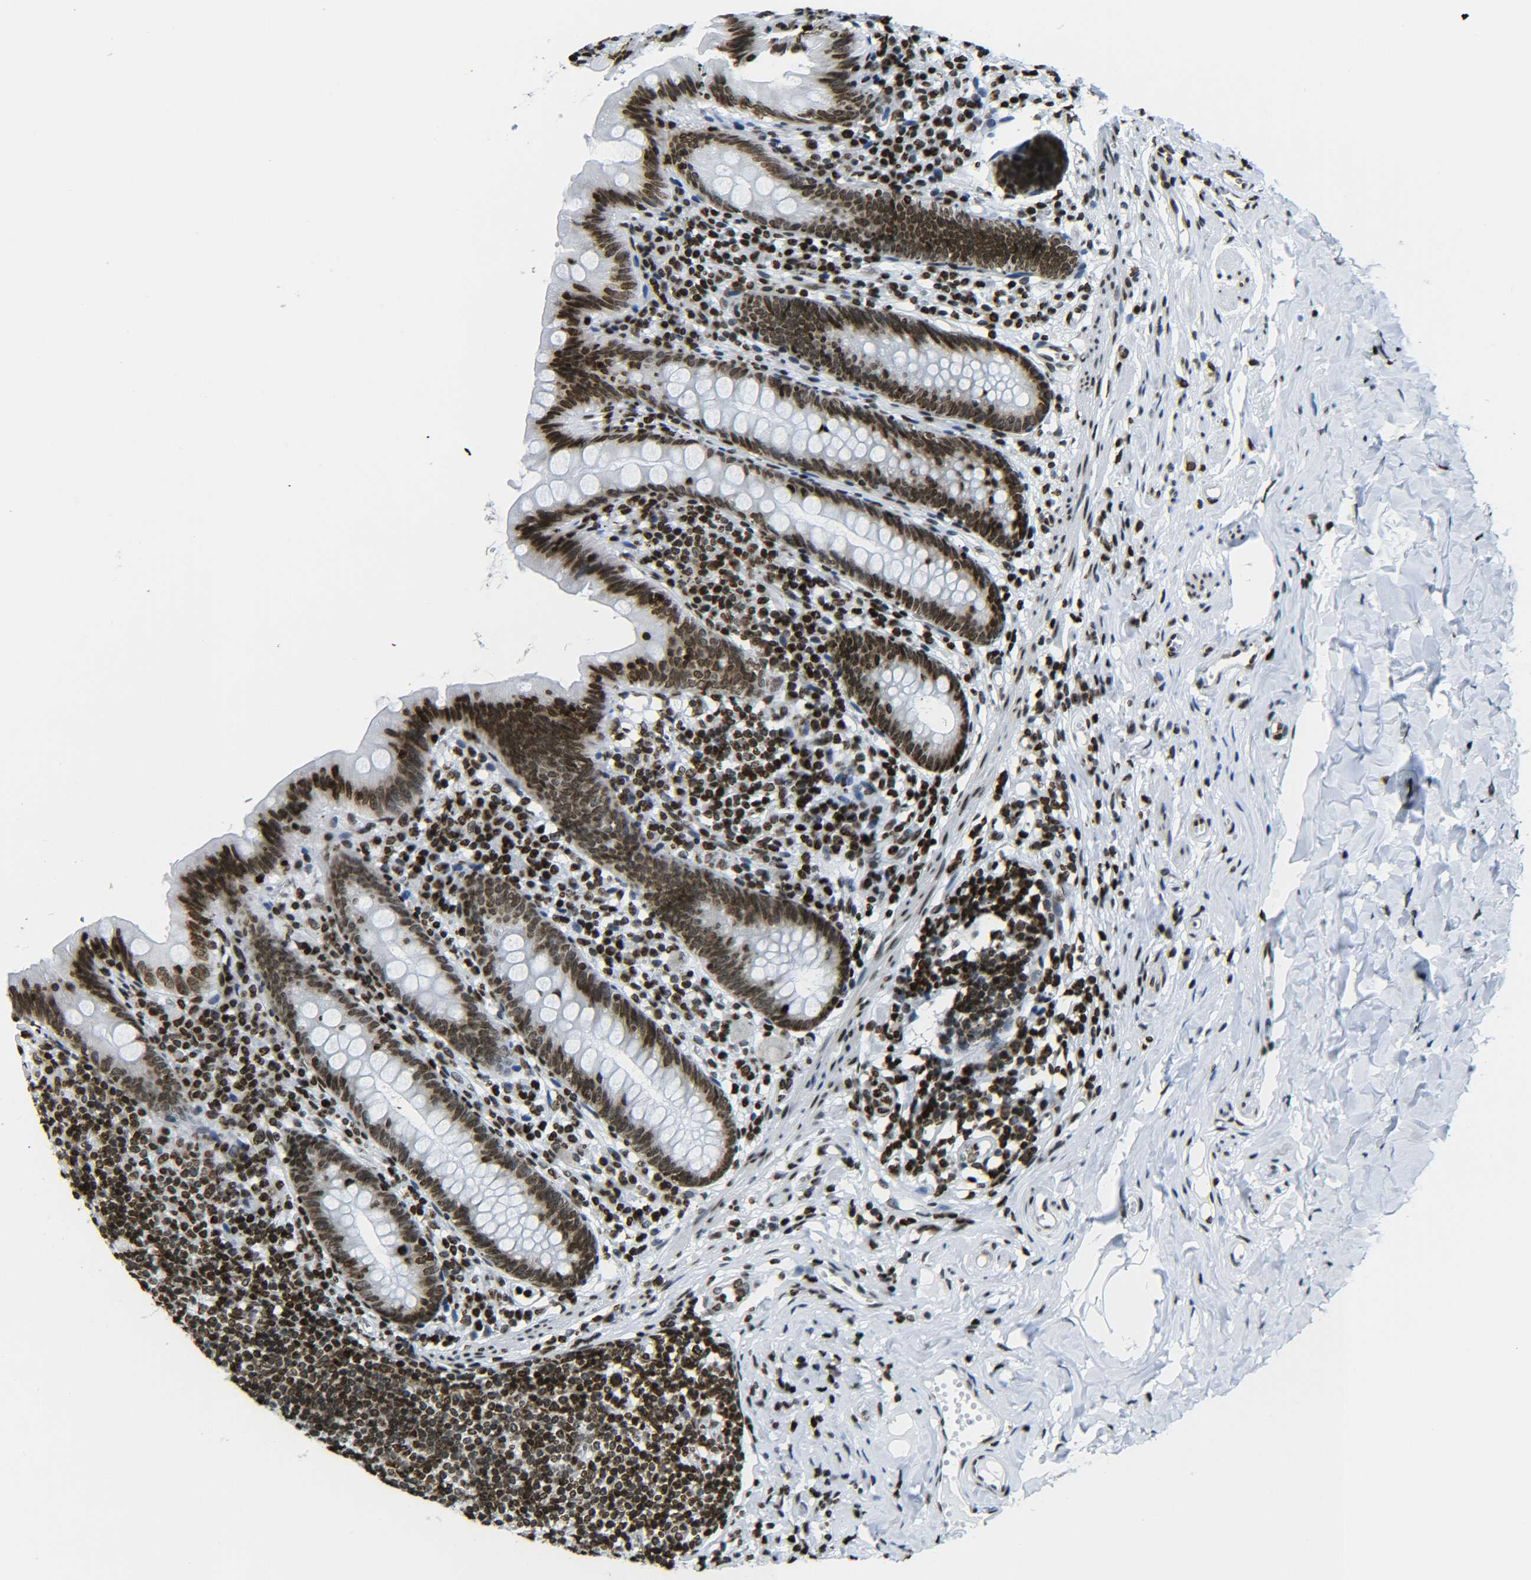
{"staining": {"intensity": "strong", "quantity": ">75%", "location": "nuclear"}, "tissue": "appendix", "cell_type": "Glandular cells", "image_type": "normal", "snomed": [{"axis": "morphology", "description": "Normal tissue, NOS"}, {"axis": "topography", "description": "Appendix"}], "caption": "Appendix stained with IHC demonstrates strong nuclear staining in approximately >75% of glandular cells. Using DAB (brown) and hematoxylin (blue) stains, captured at high magnification using brightfield microscopy.", "gene": "H2AX", "patient": {"sex": "male", "age": 52}}